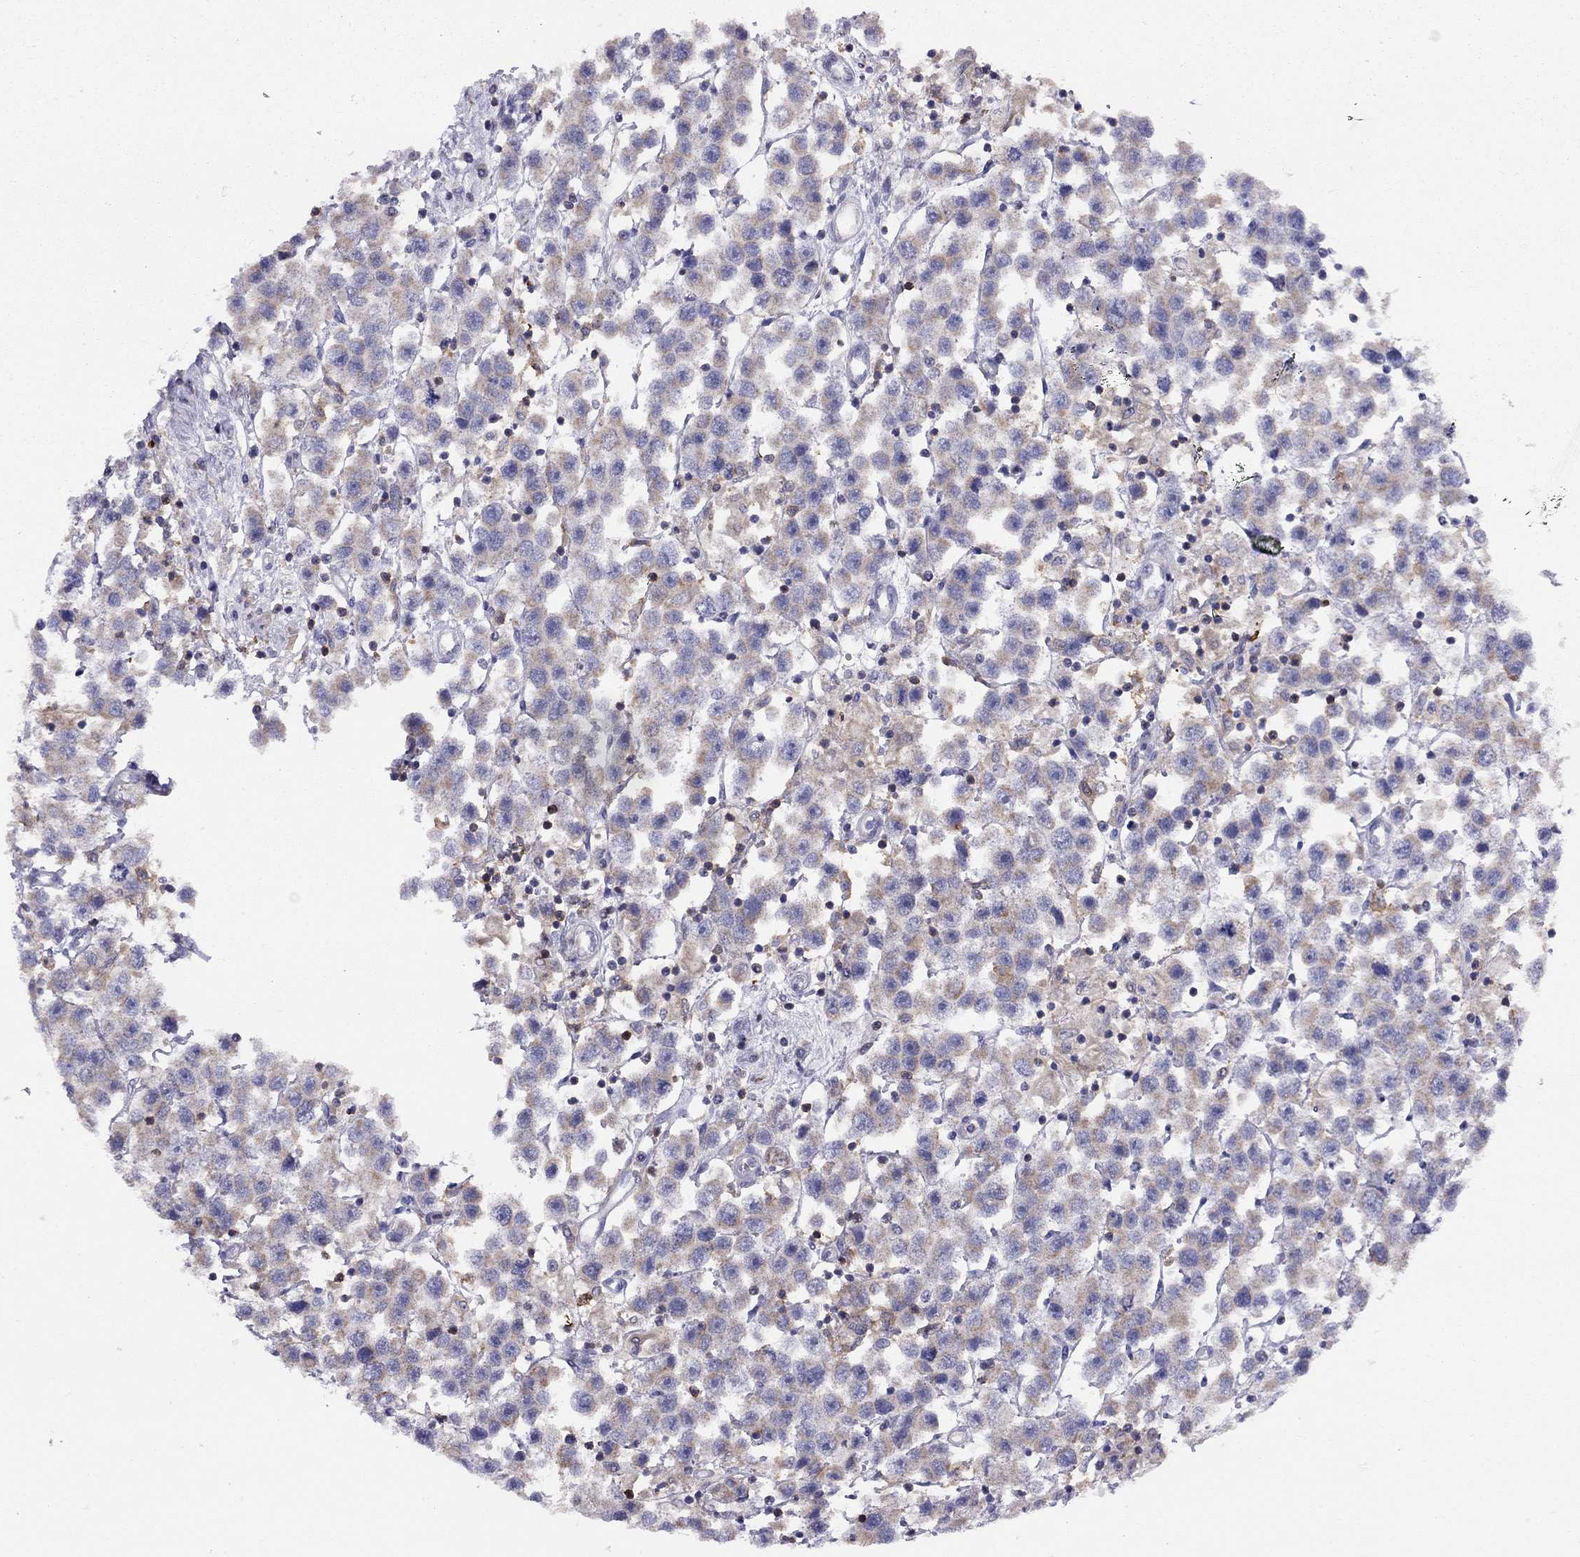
{"staining": {"intensity": "weak", "quantity": "25%-75%", "location": "cytoplasmic/membranous"}, "tissue": "testis cancer", "cell_type": "Tumor cells", "image_type": "cancer", "snomed": [{"axis": "morphology", "description": "Seminoma, NOS"}, {"axis": "topography", "description": "Testis"}], "caption": "Immunohistochemical staining of testis cancer shows low levels of weak cytoplasmic/membranous protein expression in about 25%-75% of tumor cells.", "gene": "CITED1", "patient": {"sex": "male", "age": 45}}